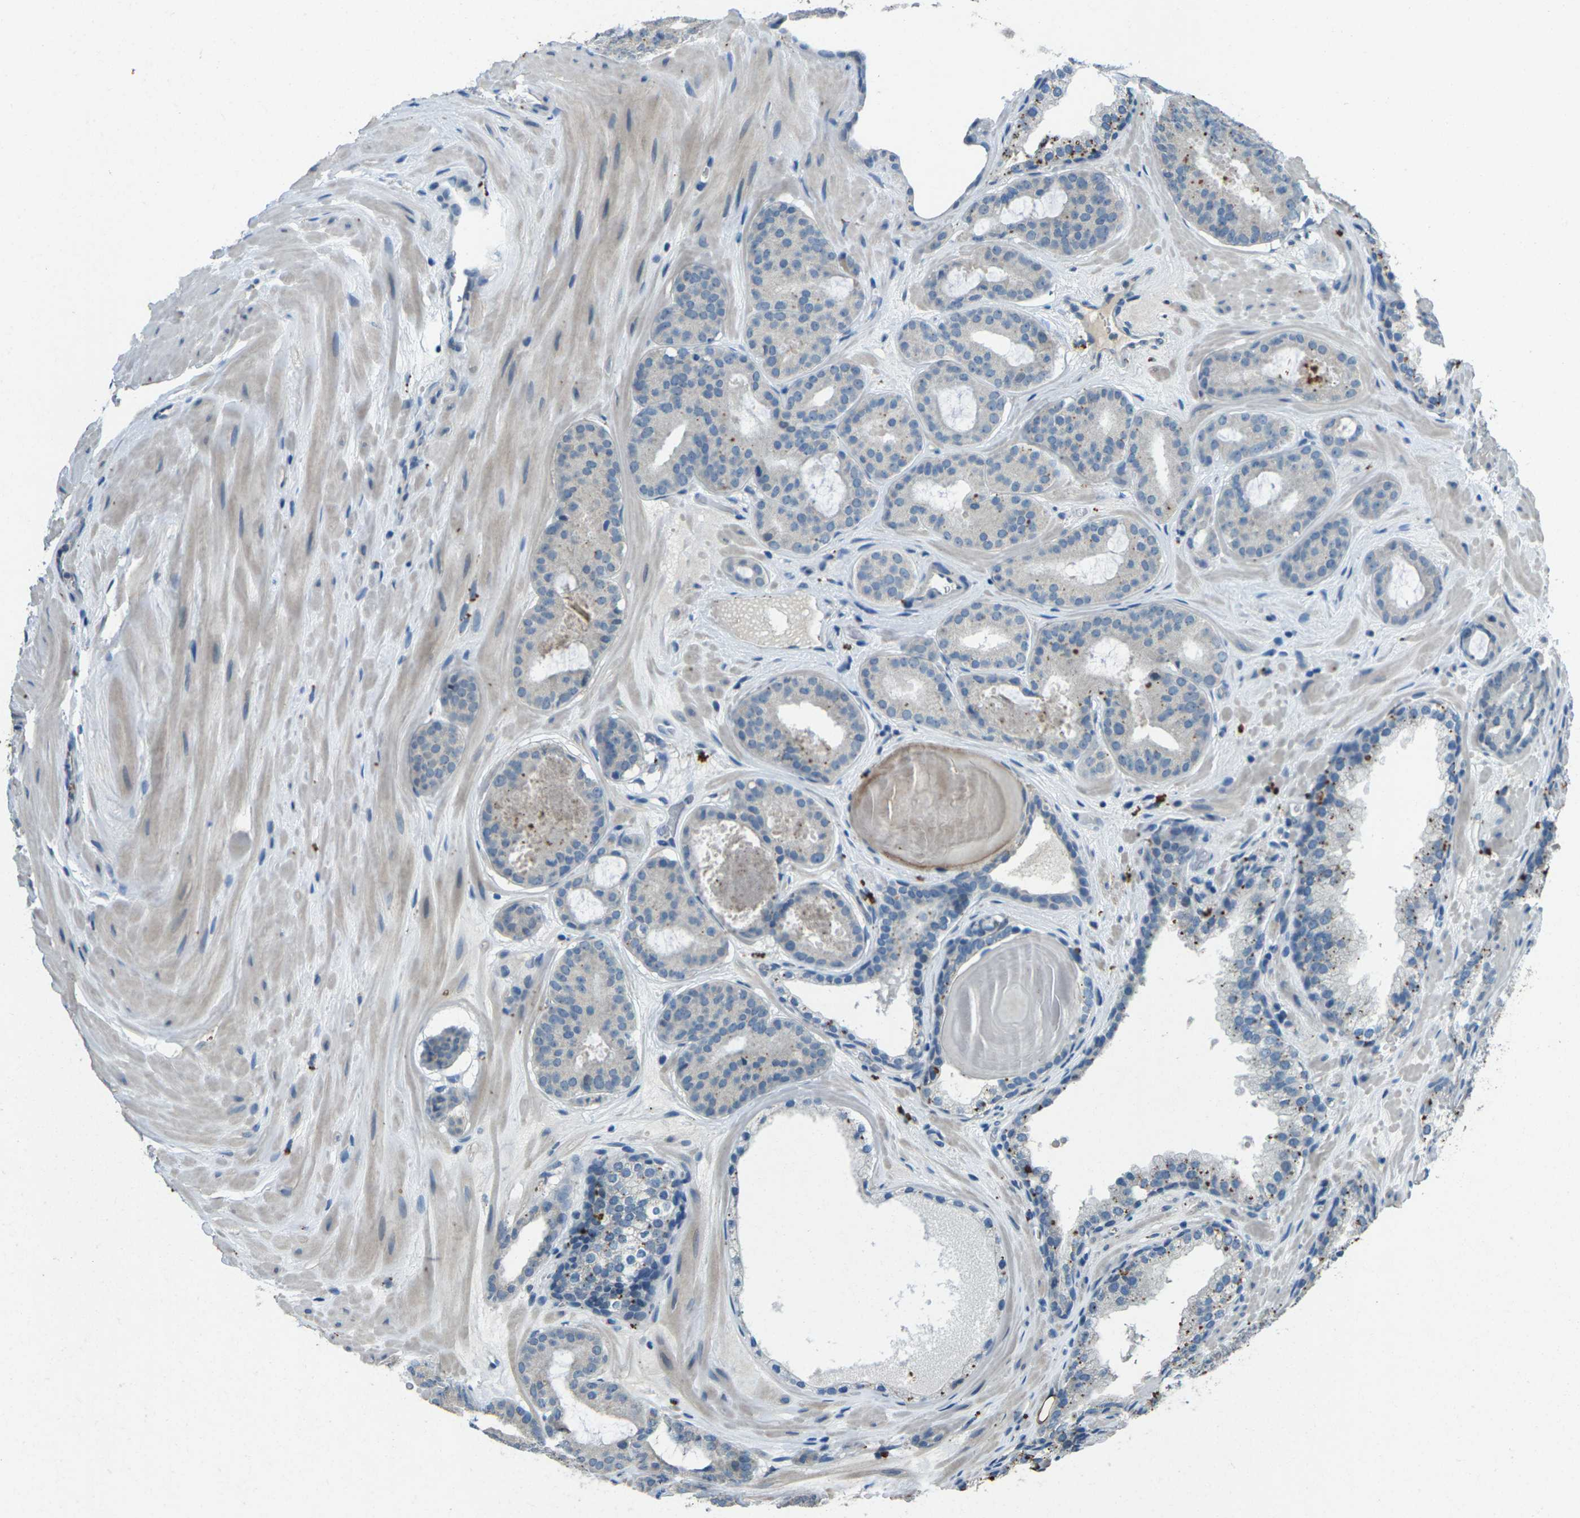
{"staining": {"intensity": "moderate", "quantity": "<25%", "location": "cytoplasmic/membranous"}, "tissue": "prostate cancer", "cell_type": "Tumor cells", "image_type": "cancer", "snomed": [{"axis": "morphology", "description": "Adenocarcinoma, High grade"}, {"axis": "topography", "description": "Prostate"}], "caption": "Human prostate cancer (adenocarcinoma (high-grade)) stained with a protein marker reveals moderate staining in tumor cells.", "gene": "SIGLEC14", "patient": {"sex": "male", "age": 60}}